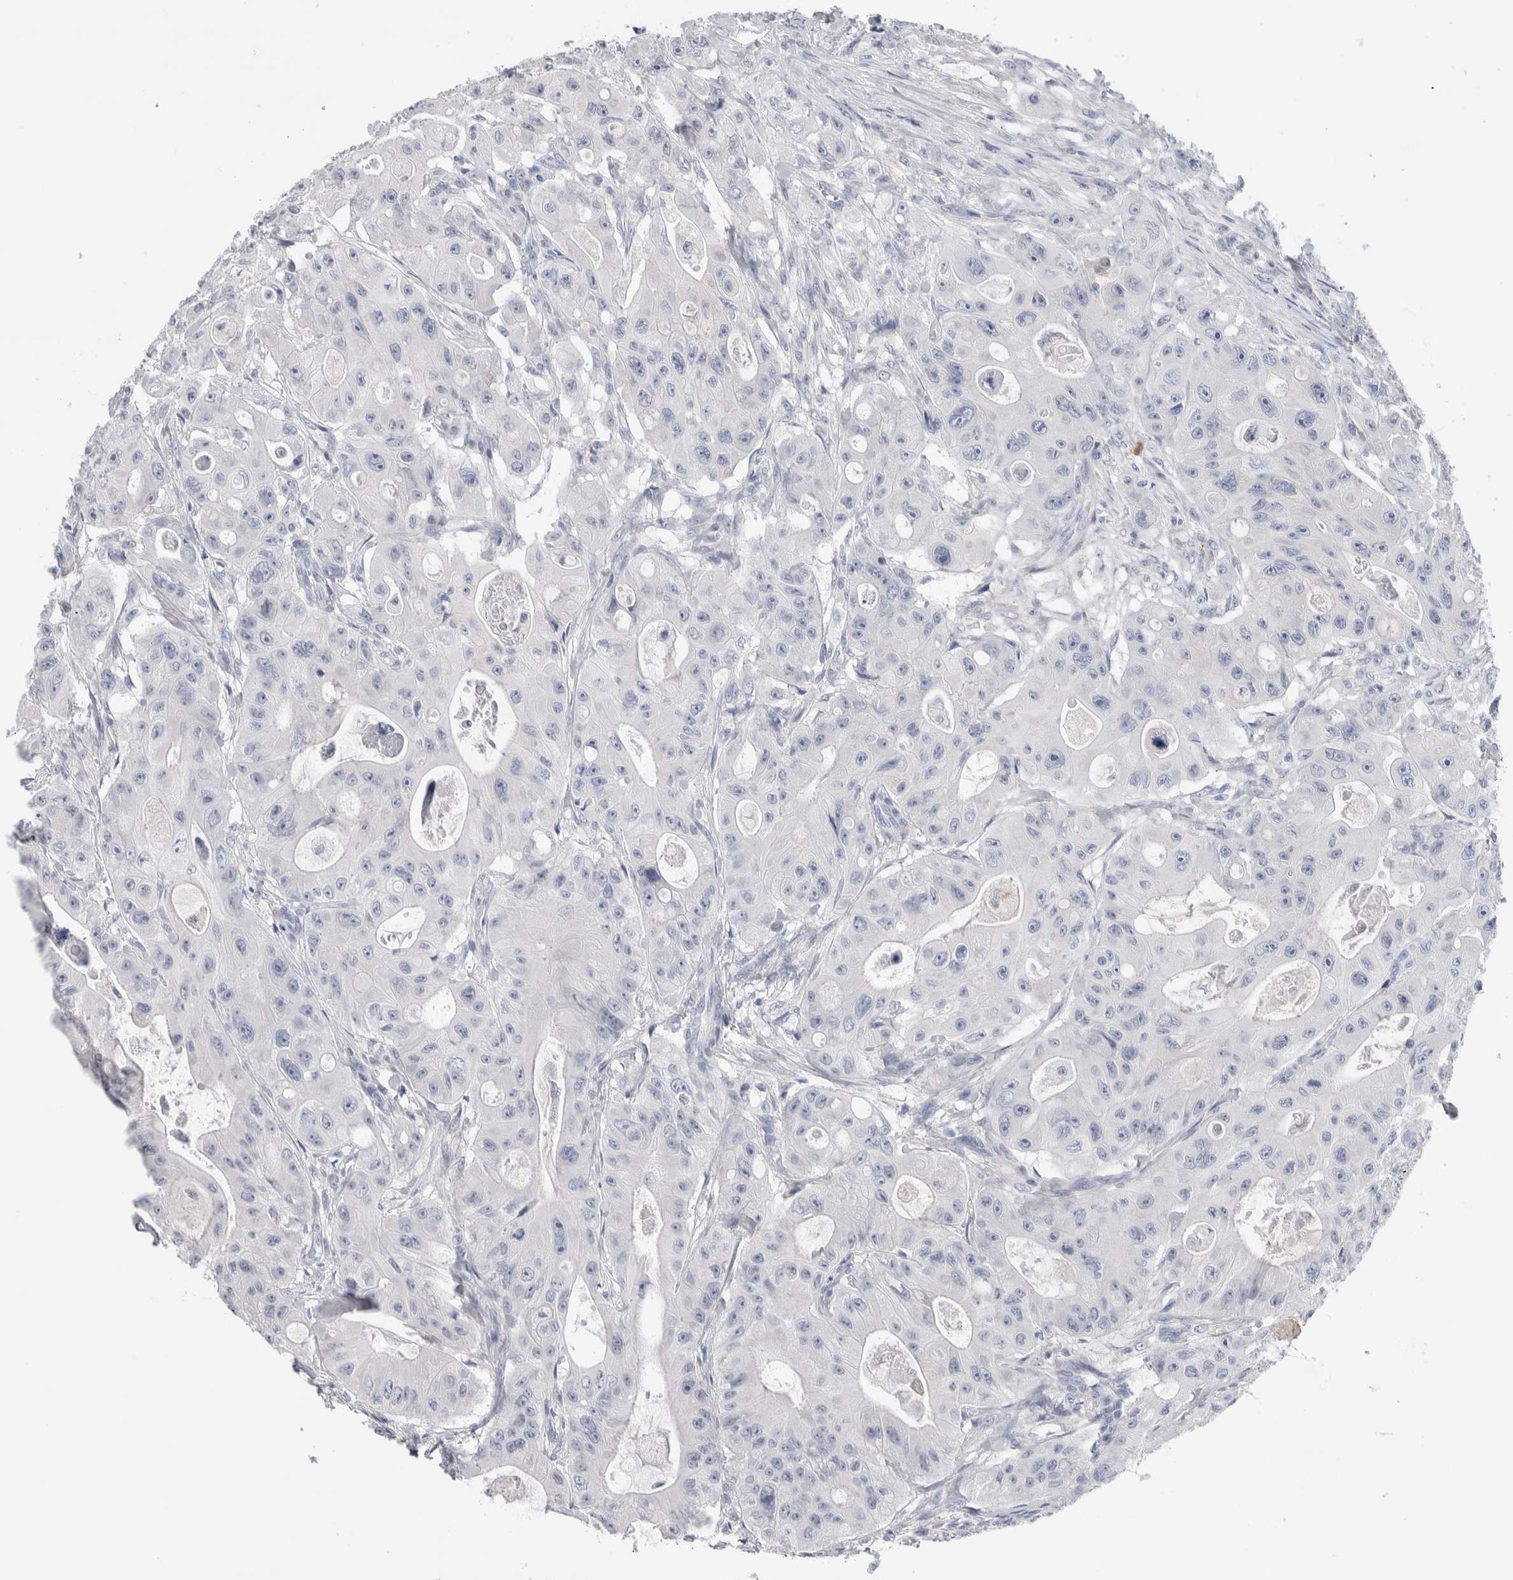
{"staining": {"intensity": "negative", "quantity": "none", "location": "none"}, "tissue": "colorectal cancer", "cell_type": "Tumor cells", "image_type": "cancer", "snomed": [{"axis": "morphology", "description": "Adenocarcinoma, NOS"}, {"axis": "topography", "description": "Colon"}], "caption": "Tumor cells show no significant protein staining in adenocarcinoma (colorectal).", "gene": "LURAP1L", "patient": {"sex": "female", "age": 46}}